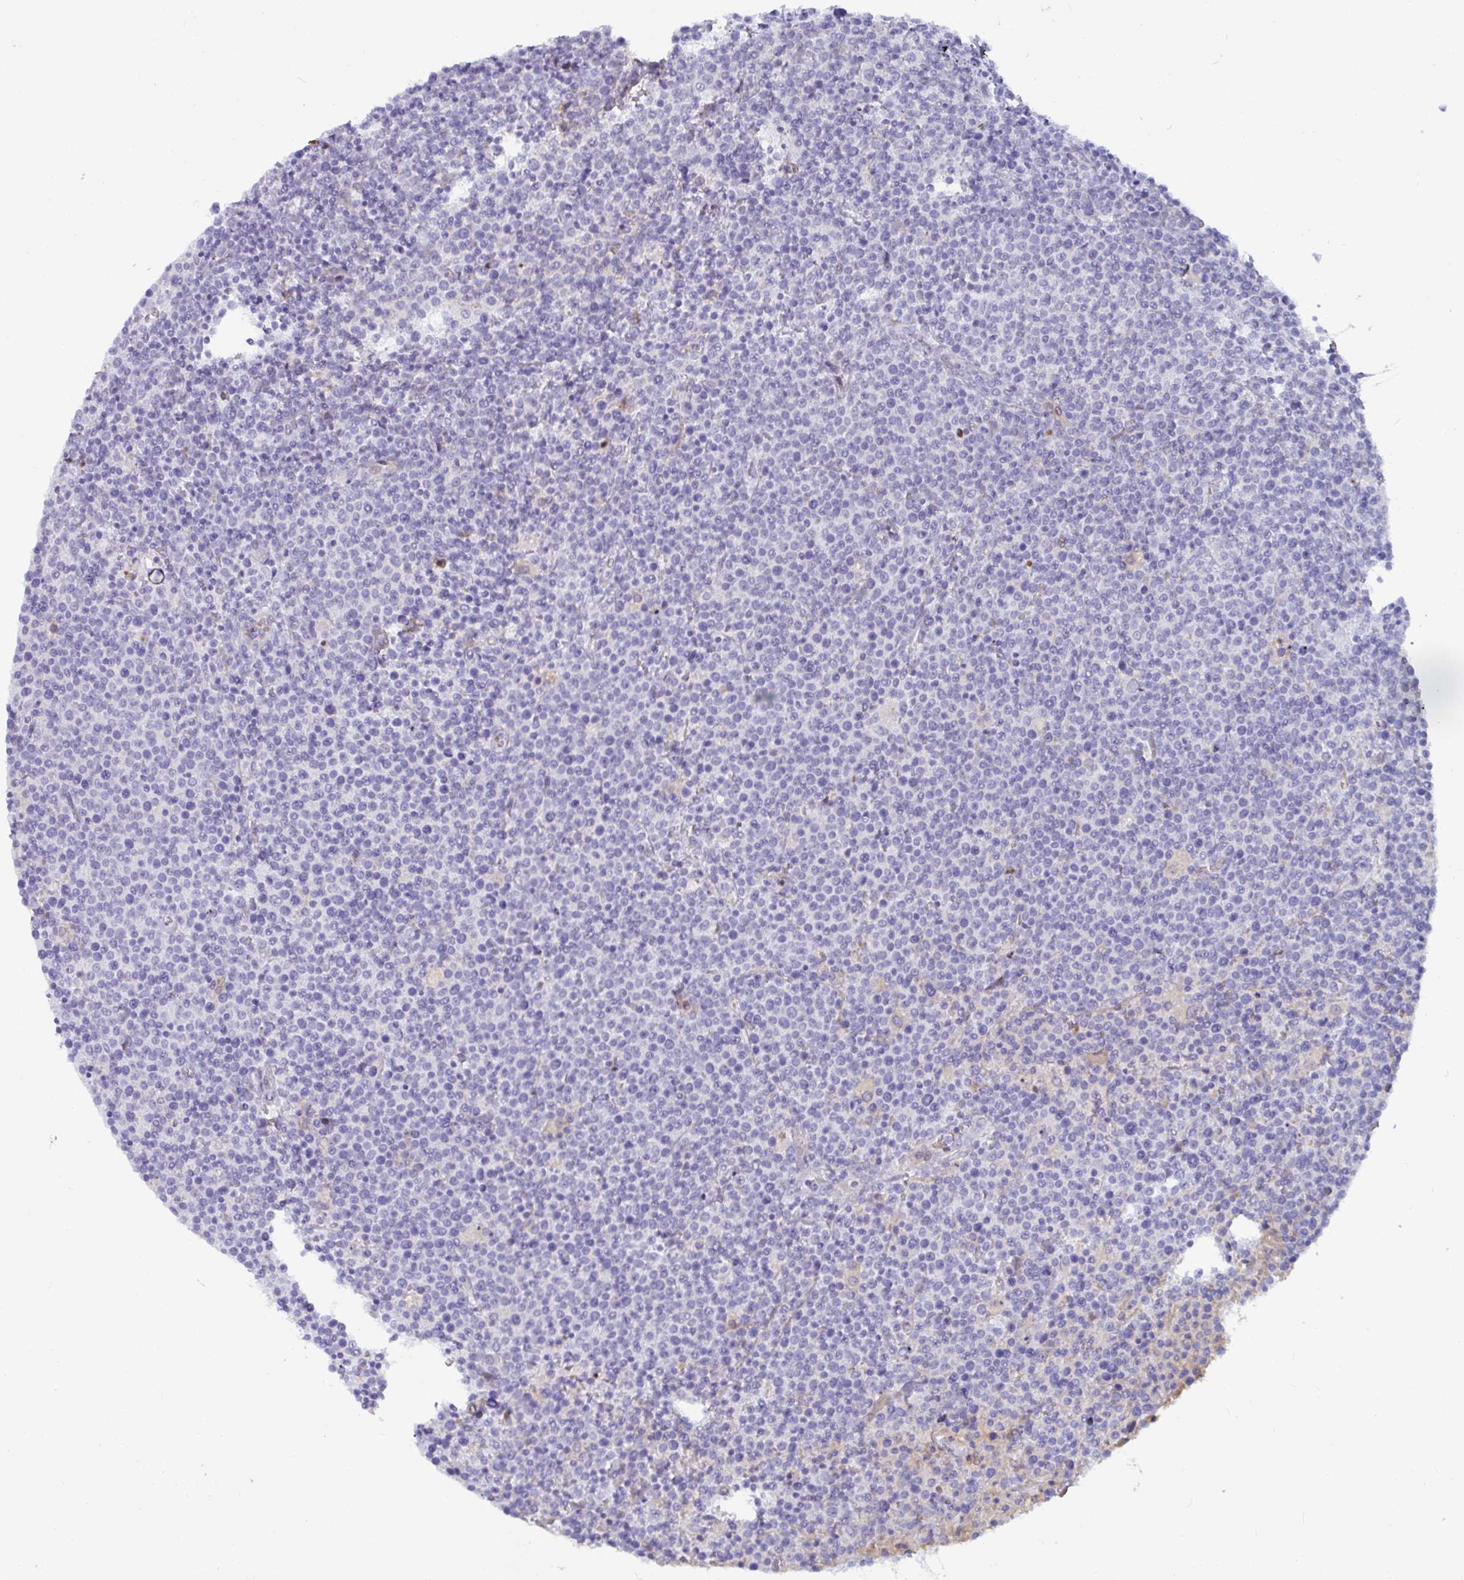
{"staining": {"intensity": "negative", "quantity": "none", "location": "none"}, "tissue": "lymphoma", "cell_type": "Tumor cells", "image_type": "cancer", "snomed": [{"axis": "morphology", "description": "Malignant lymphoma, non-Hodgkin's type, High grade"}, {"axis": "topography", "description": "Lymph node"}], "caption": "Immunohistochemical staining of human malignant lymphoma, non-Hodgkin's type (high-grade) demonstrates no significant staining in tumor cells.", "gene": "NPY", "patient": {"sex": "male", "age": 61}}